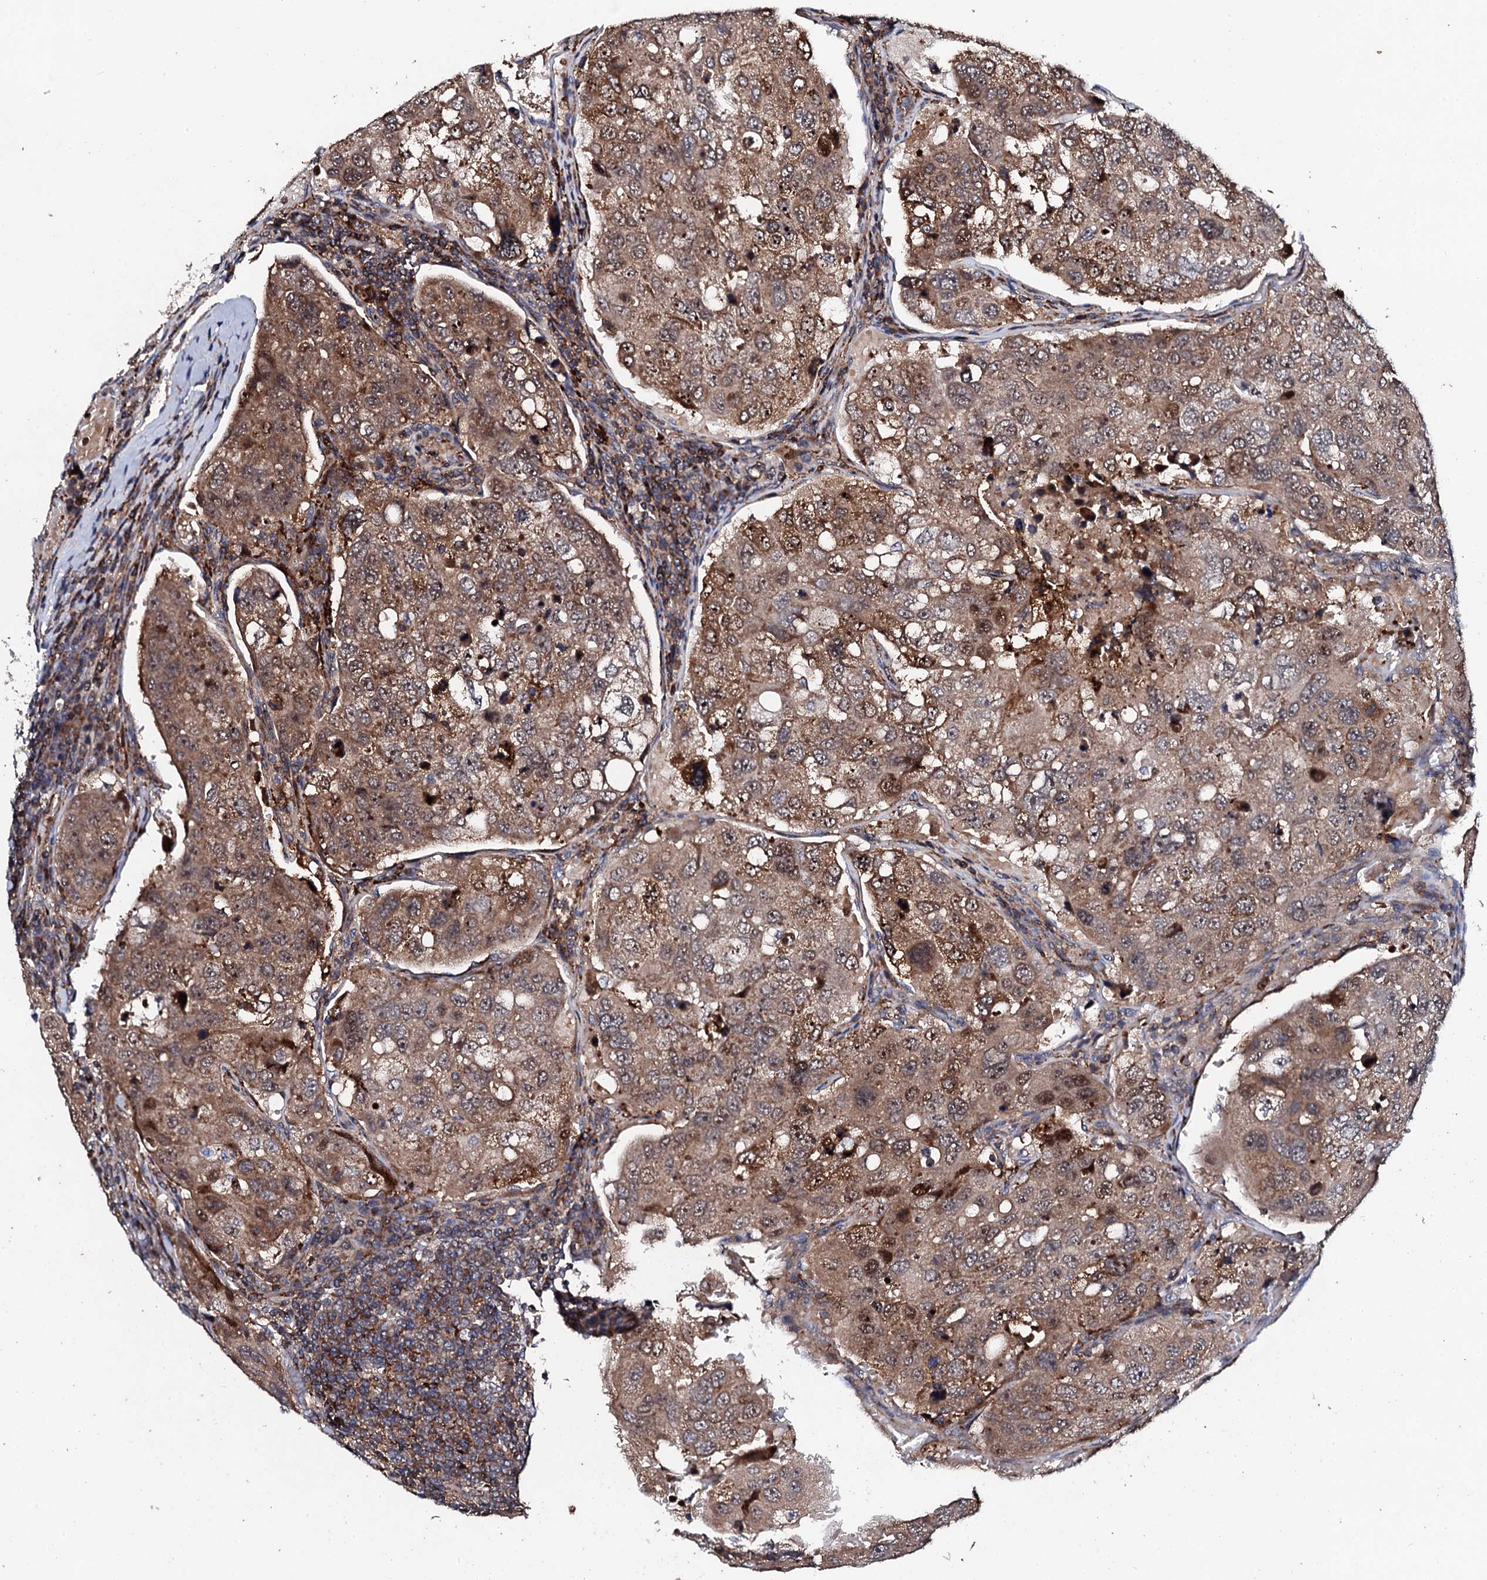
{"staining": {"intensity": "moderate", "quantity": ">75%", "location": "cytoplasmic/membranous,nuclear"}, "tissue": "urothelial cancer", "cell_type": "Tumor cells", "image_type": "cancer", "snomed": [{"axis": "morphology", "description": "Urothelial carcinoma, High grade"}, {"axis": "topography", "description": "Lymph node"}, {"axis": "topography", "description": "Urinary bladder"}], "caption": "Urothelial cancer stained with a brown dye exhibits moderate cytoplasmic/membranous and nuclear positive staining in approximately >75% of tumor cells.", "gene": "GTPBP4", "patient": {"sex": "male", "age": 51}}